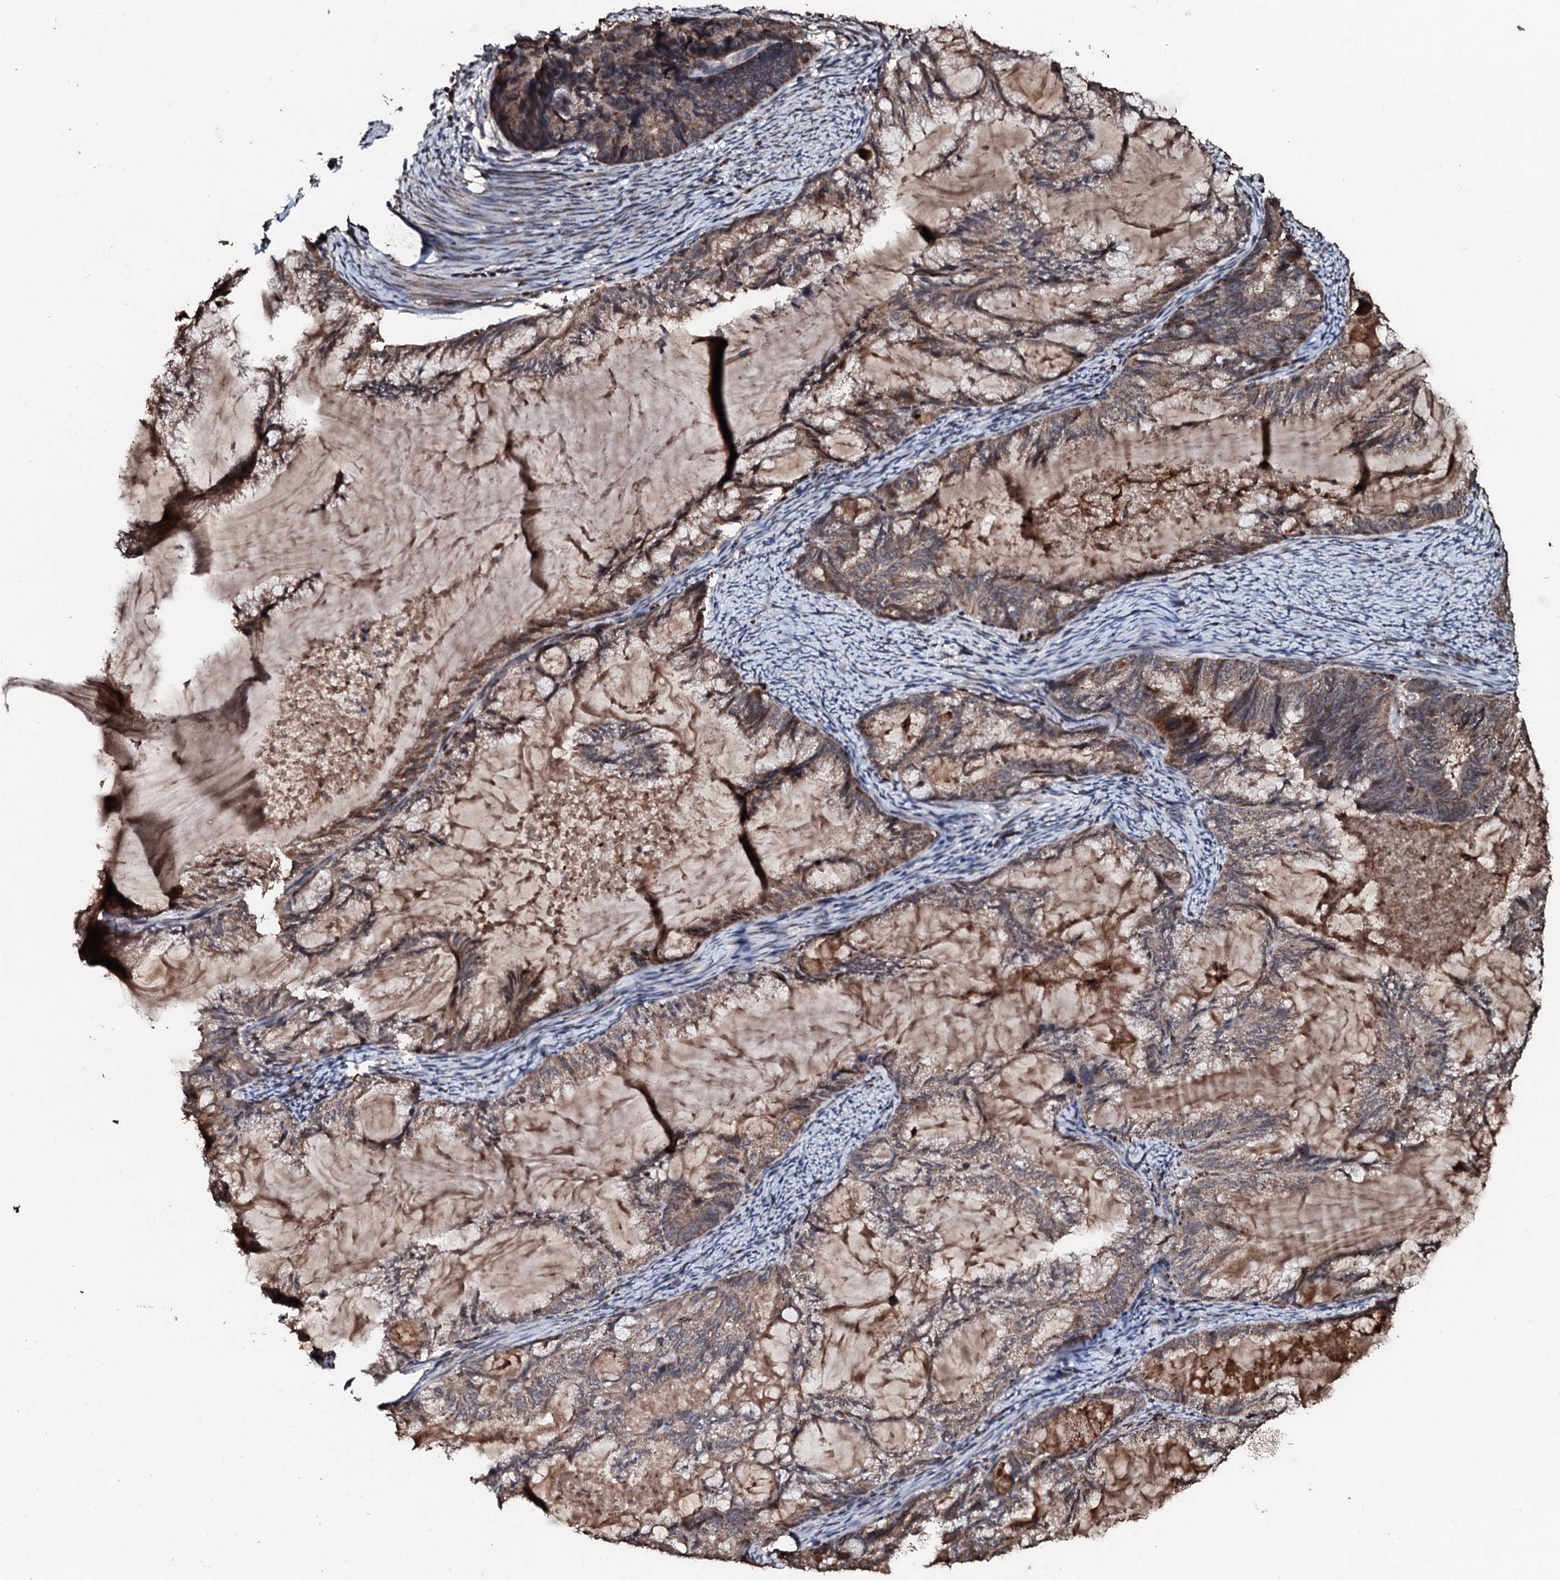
{"staining": {"intensity": "weak", "quantity": "25%-75%", "location": "cytoplasmic/membranous"}, "tissue": "endometrial cancer", "cell_type": "Tumor cells", "image_type": "cancer", "snomed": [{"axis": "morphology", "description": "Adenocarcinoma, NOS"}, {"axis": "topography", "description": "Endometrium"}], "caption": "Protein expression analysis of human endometrial cancer reveals weak cytoplasmic/membranous positivity in approximately 25%-75% of tumor cells.", "gene": "SDHAF2", "patient": {"sex": "female", "age": 86}}